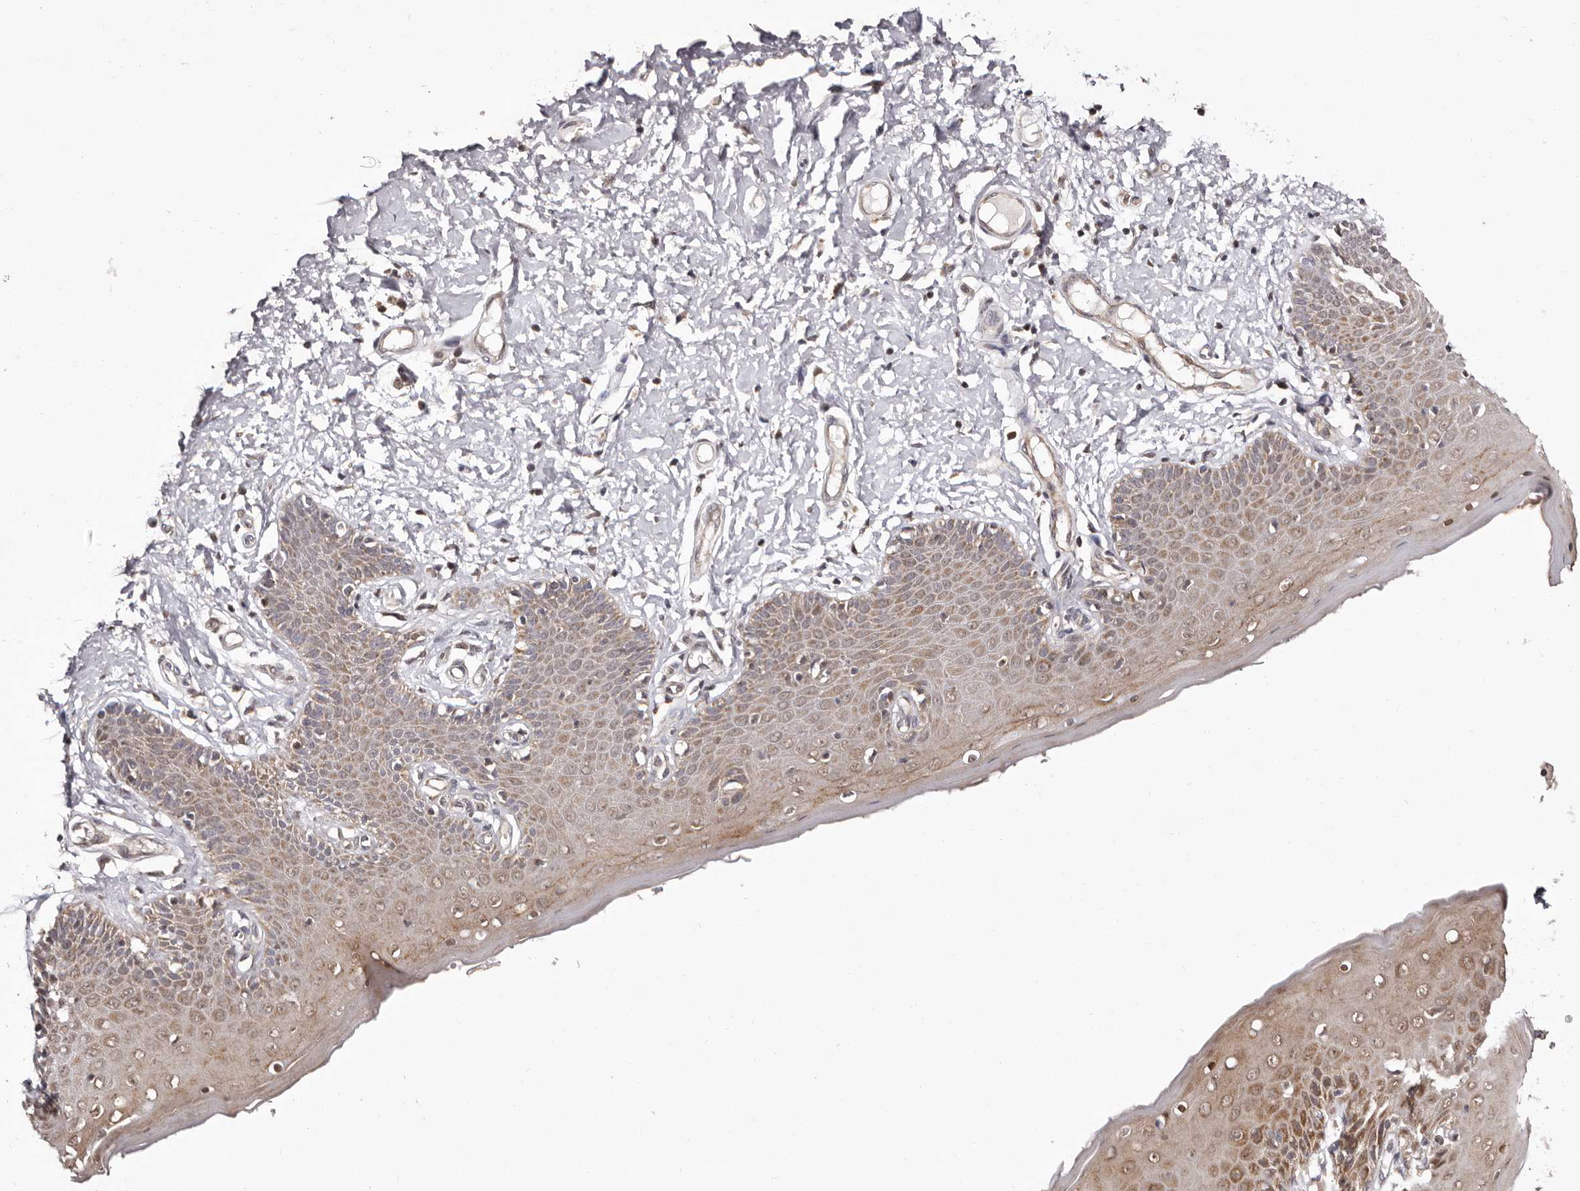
{"staining": {"intensity": "moderate", "quantity": ">75%", "location": "cytoplasmic/membranous,nuclear"}, "tissue": "skin", "cell_type": "Epidermal cells", "image_type": "normal", "snomed": [{"axis": "morphology", "description": "Normal tissue, NOS"}, {"axis": "topography", "description": "Vulva"}], "caption": "Brown immunohistochemical staining in unremarkable skin demonstrates moderate cytoplasmic/membranous,nuclear positivity in about >75% of epidermal cells.", "gene": "GLRX3", "patient": {"sex": "female", "age": 66}}